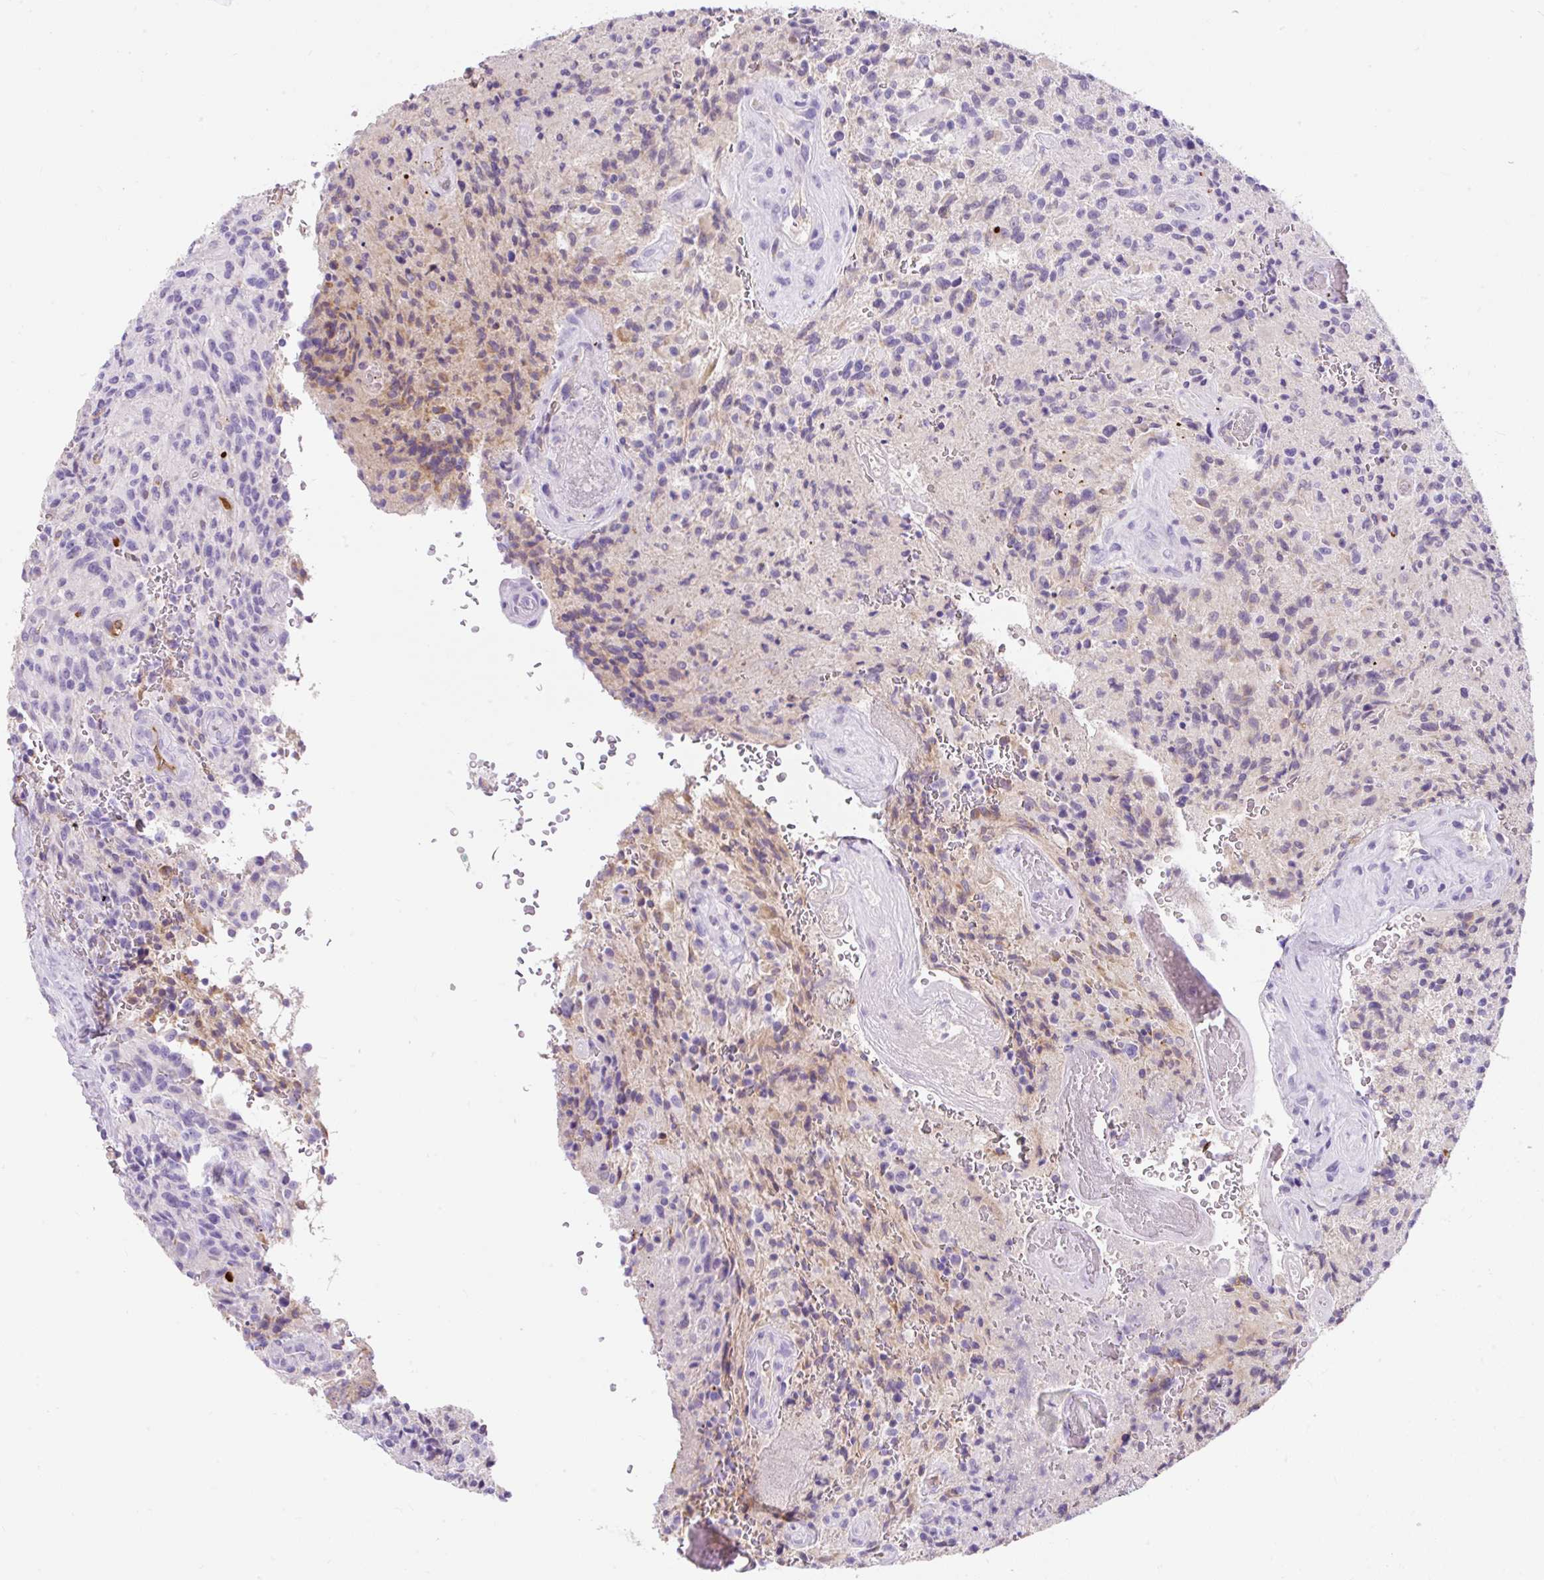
{"staining": {"intensity": "negative", "quantity": "none", "location": "none"}, "tissue": "glioma", "cell_type": "Tumor cells", "image_type": "cancer", "snomed": [{"axis": "morphology", "description": "Normal tissue, NOS"}, {"axis": "morphology", "description": "Glioma, malignant, High grade"}, {"axis": "topography", "description": "Cerebral cortex"}], "caption": "Immunohistochemistry (IHC) of human high-grade glioma (malignant) reveals no positivity in tumor cells.", "gene": "APOC4-APOC2", "patient": {"sex": "male", "age": 56}}